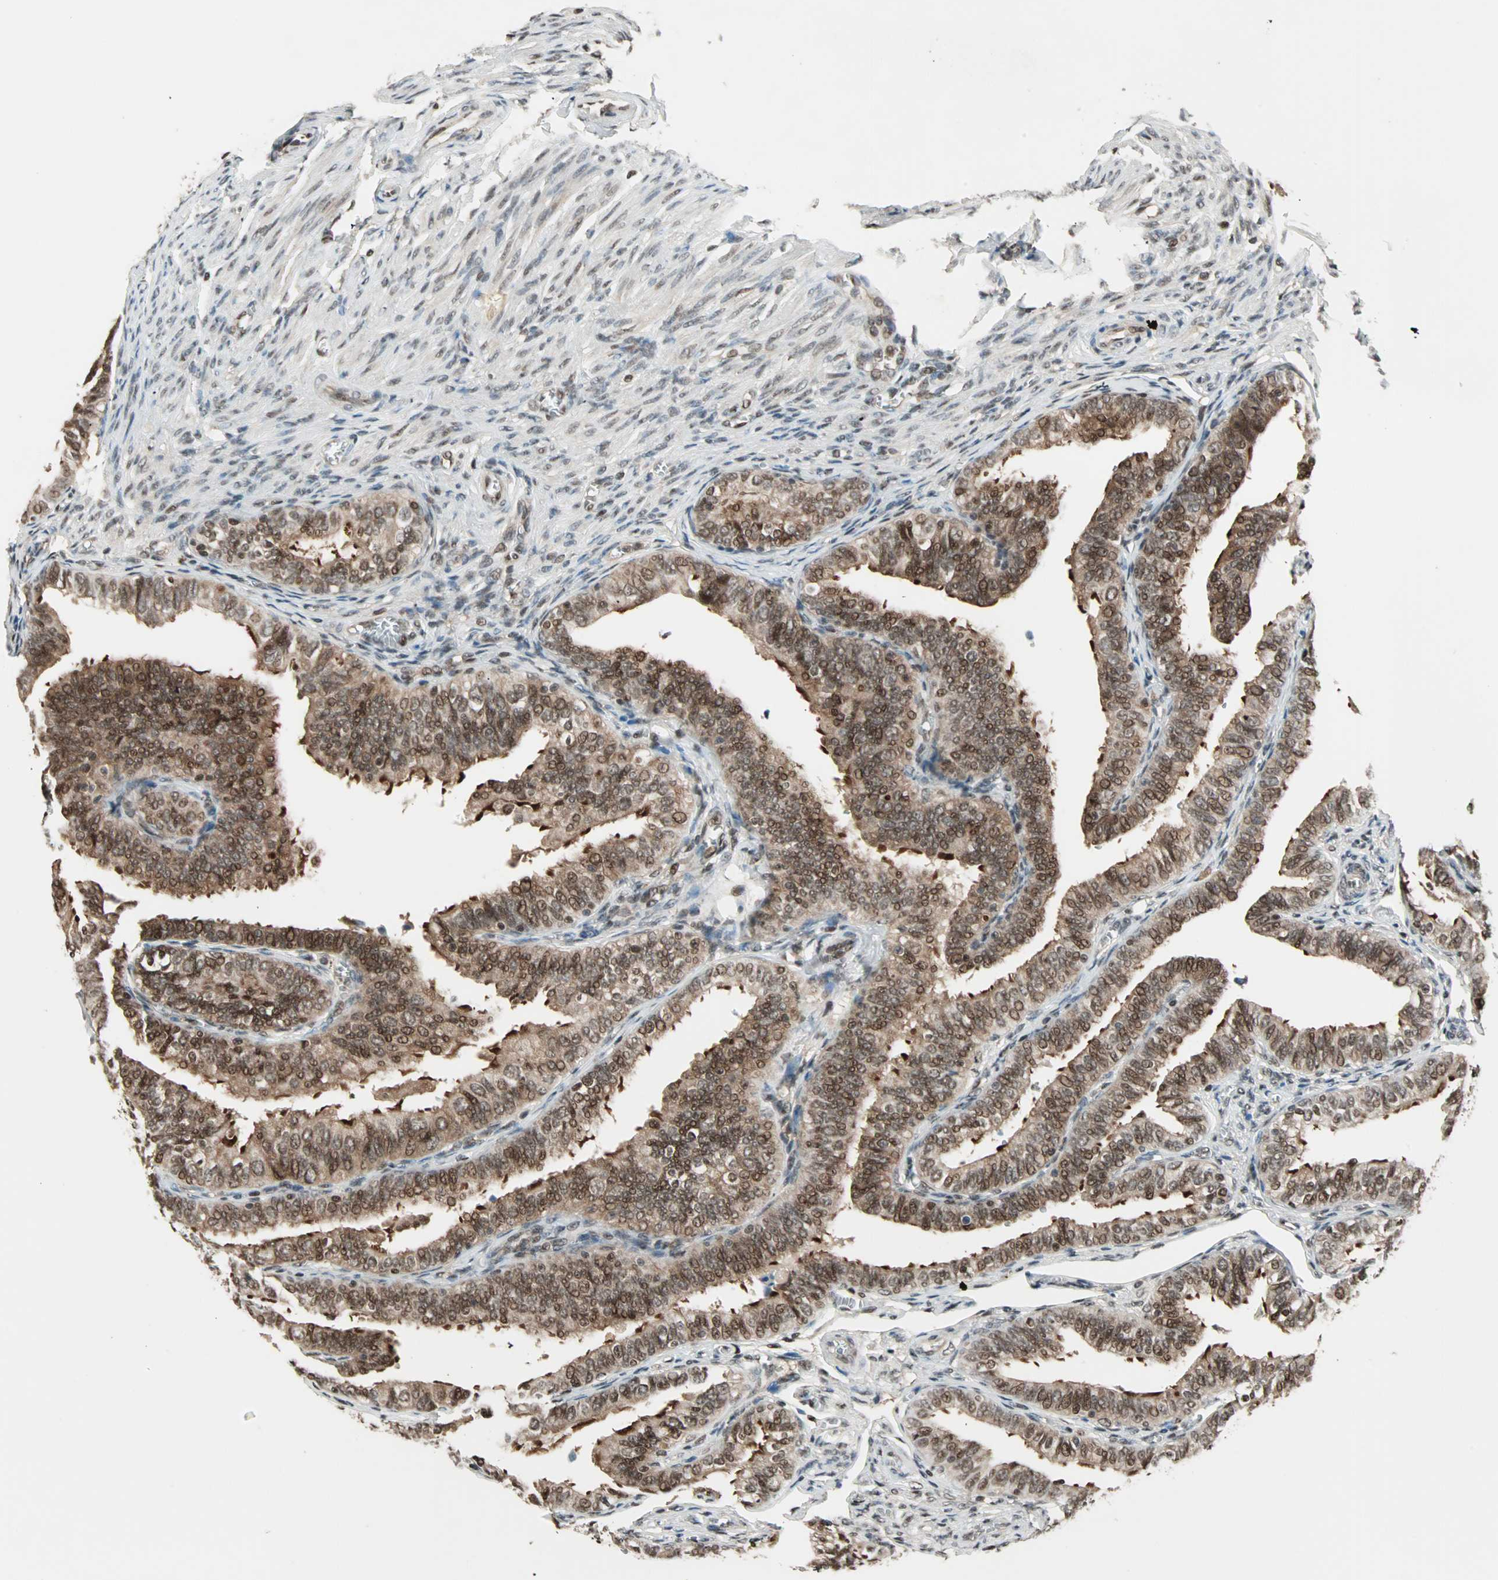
{"staining": {"intensity": "strong", "quantity": ">75%", "location": "cytoplasmic/membranous,nuclear"}, "tissue": "fallopian tube", "cell_type": "Glandular cells", "image_type": "normal", "snomed": [{"axis": "morphology", "description": "Normal tissue, NOS"}, {"axis": "topography", "description": "Fallopian tube"}], "caption": "The micrograph exhibits a brown stain indicating the presence of a protein in the cytoplasmic/membranous,nuclear of glandular cells in fallopian tube.", "gene": "ZNF44", "patient": {"sex": "female", "age": 46}}